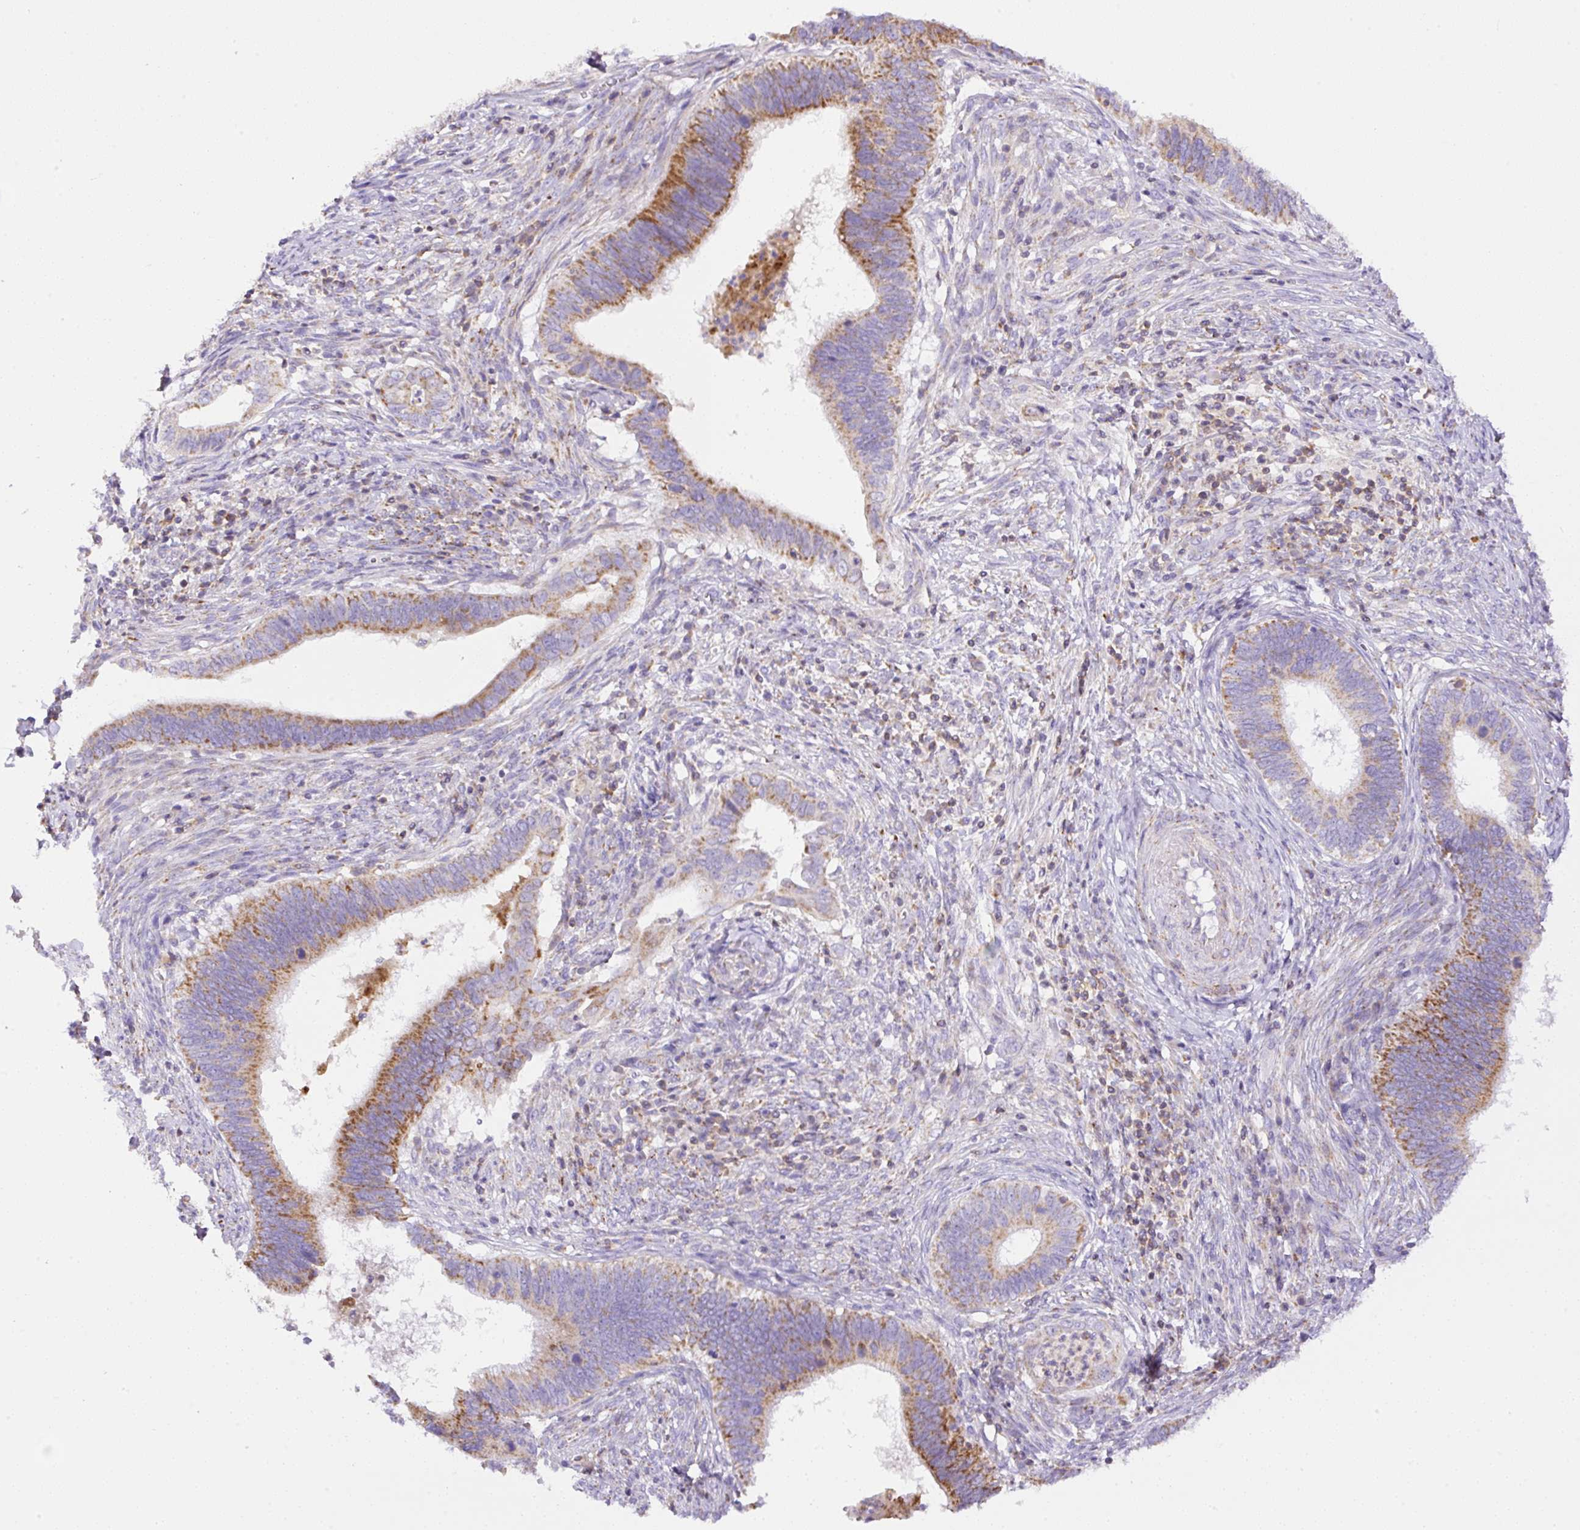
{"staining": {"intensity": "moderate", "quantity": "25%-75%", "location": "cytoplasmic/membranous"}, "tissue": "cervical cancer", "cell_type": "Tumor cells", "image_type": "cancer", "snomed": [{"axis": "morphology", "description": "Adenocarcinoma, NOS"}, {"axis": "topography", "description": "Cervix"}], "caption": "DAB (3,3'-diaminobenzidine) immunohistochemical staining of cervical cancer (adenocarcinoma) exhibits moderate cytoplasmic/membranous protein staining in approximately 25%-75% of tumor cells.", "gene": "NF1", "patient": {"sex": "female", "age": 42}}